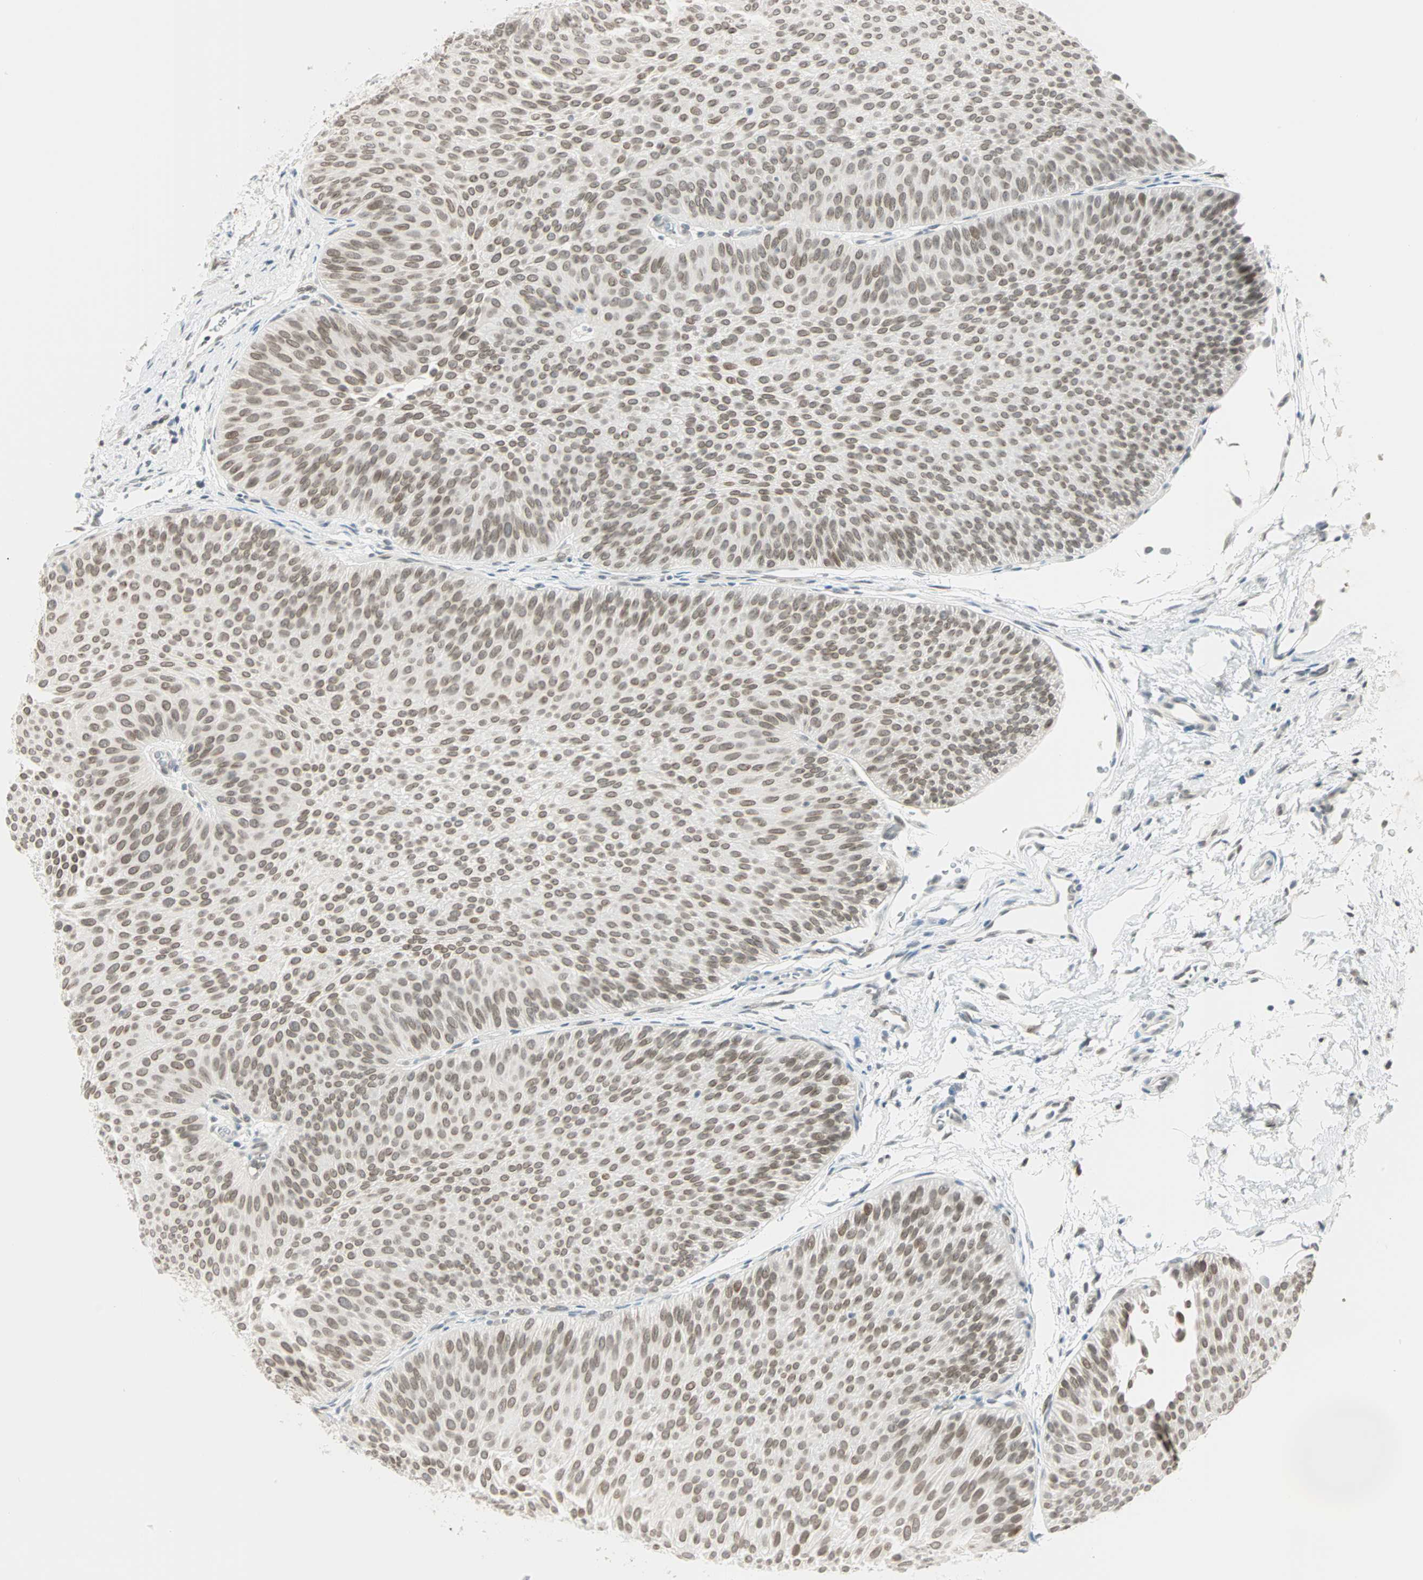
{"staining": {"intensity": "weak", "quantity": ">75%", "location": "cytoplasmic/membranous,nuclear"}, "tissue": "urothelial cancer", "cell_type": "Tumor cells", "image_type": "cancer", "snomed": [{"axis": "morphology", "description": "Urothelial carcinoma, Low grade"}, {"axis": "topography", "description": "Urinary bladder"}], "caption": "DAB (3,3'-diaminobenzidine) immunohistochemical staining of human urothelial carcinoma (low-grade) reveals weak cytoplasmic/membranous and nuclear protein positivity in about >75% of tumor cells.", "gene": "BCAN", "patient": {"sex": "female", "age": 60}}